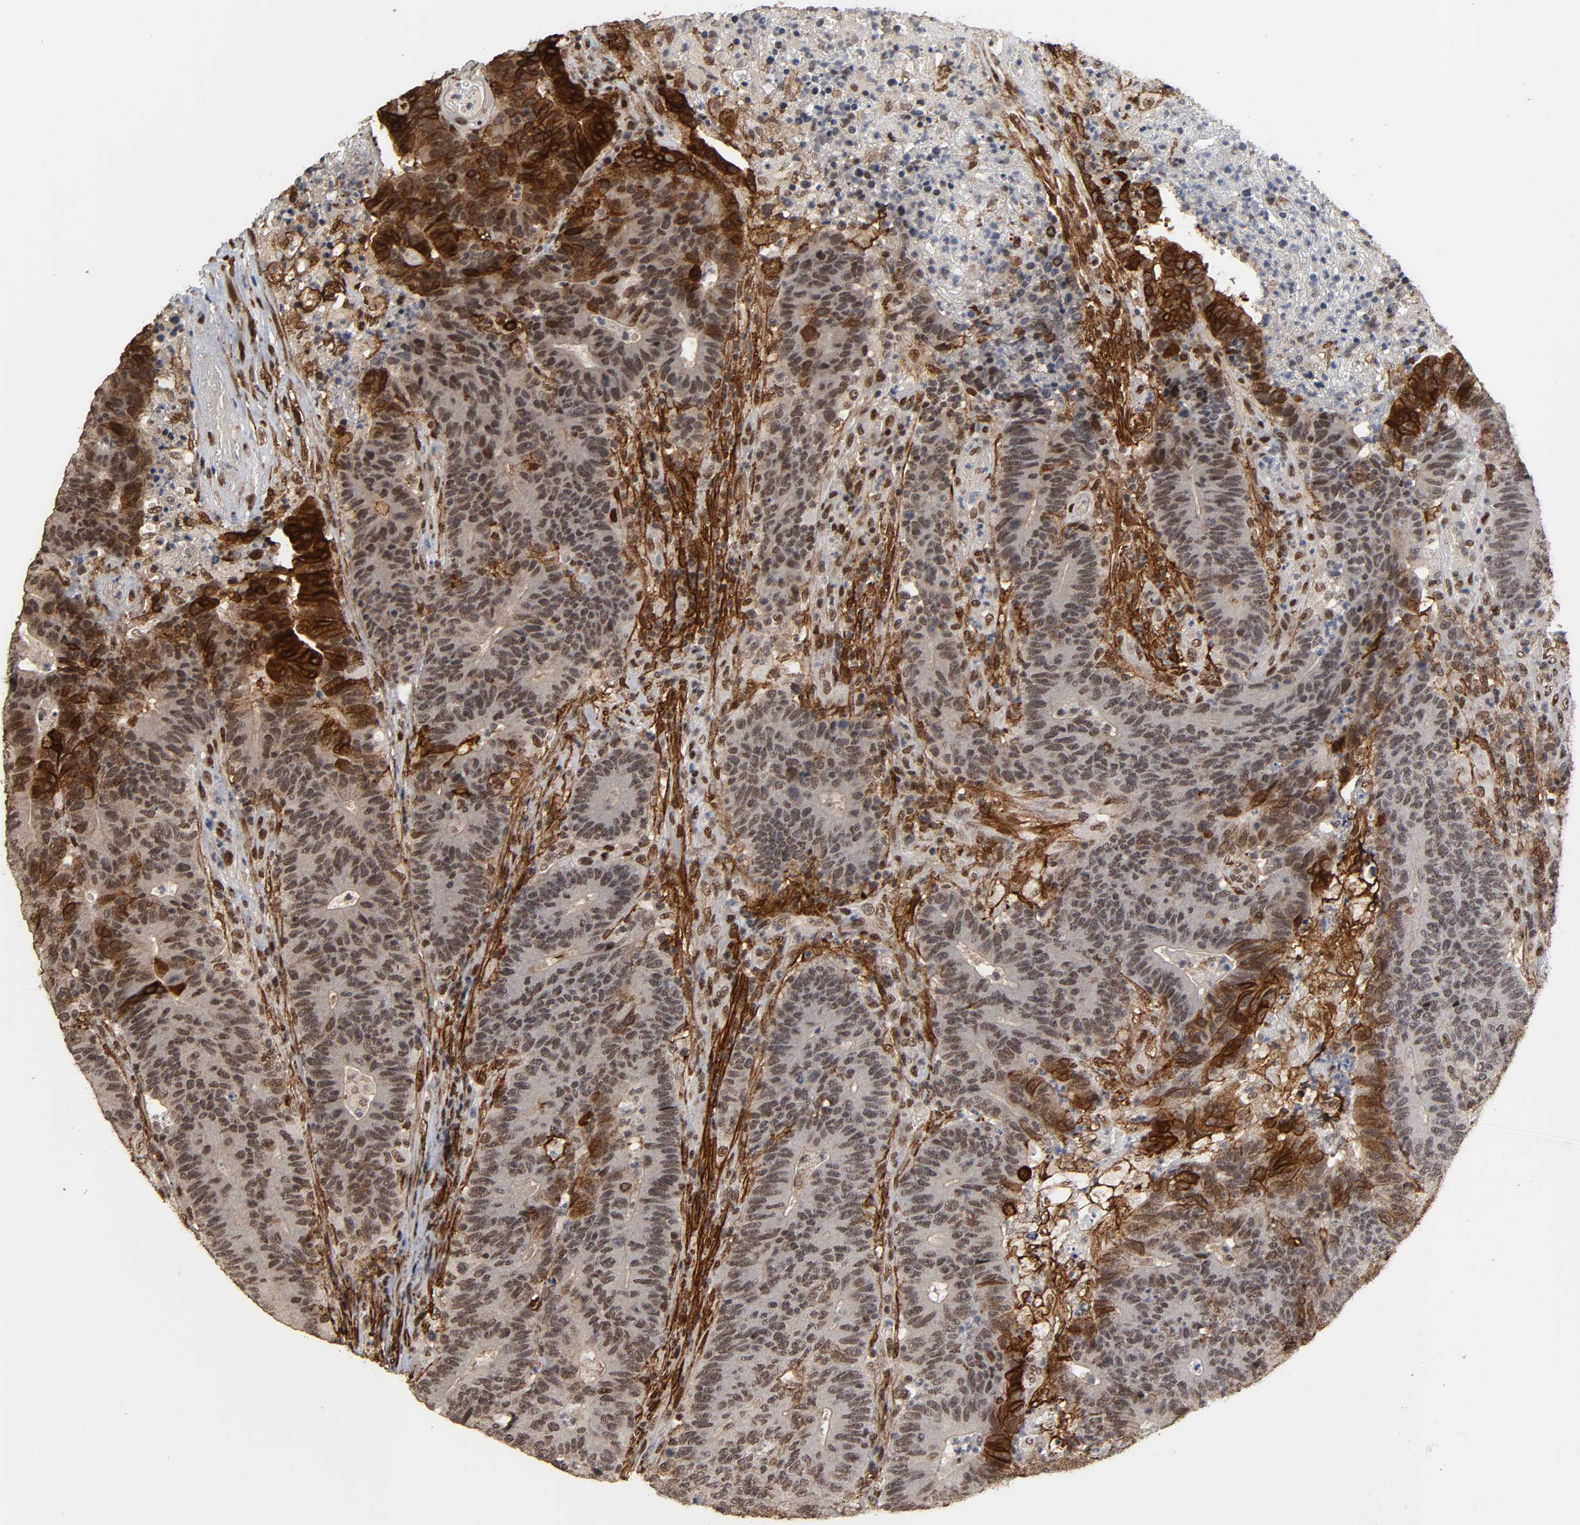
{"staining": {"intensity": "strong", "quantity": "<25%", "location": "cytoplasmic/membranous,nuclear"}, "tissue": "colorectal cancer", "cell_type": "Tumor cells", "image_type": "cancer", "snomed": [{"axis": "morphology", "description": "Normal tissue, NOS"}, {"axis": "morphology", "description": "Adenocarcinoma, NOS"}, {"axis": "topography", "description": "Colon"}], "caption": "The photomicrograph exhibits a brown stain indicating the presence of a protein in the cytoplasmic/membranous and nuclear of tumor cells in adenocarcinoma (colorectal).", "gene": "AHNAK2", "patient": {"sex": "female", "age": 75}}